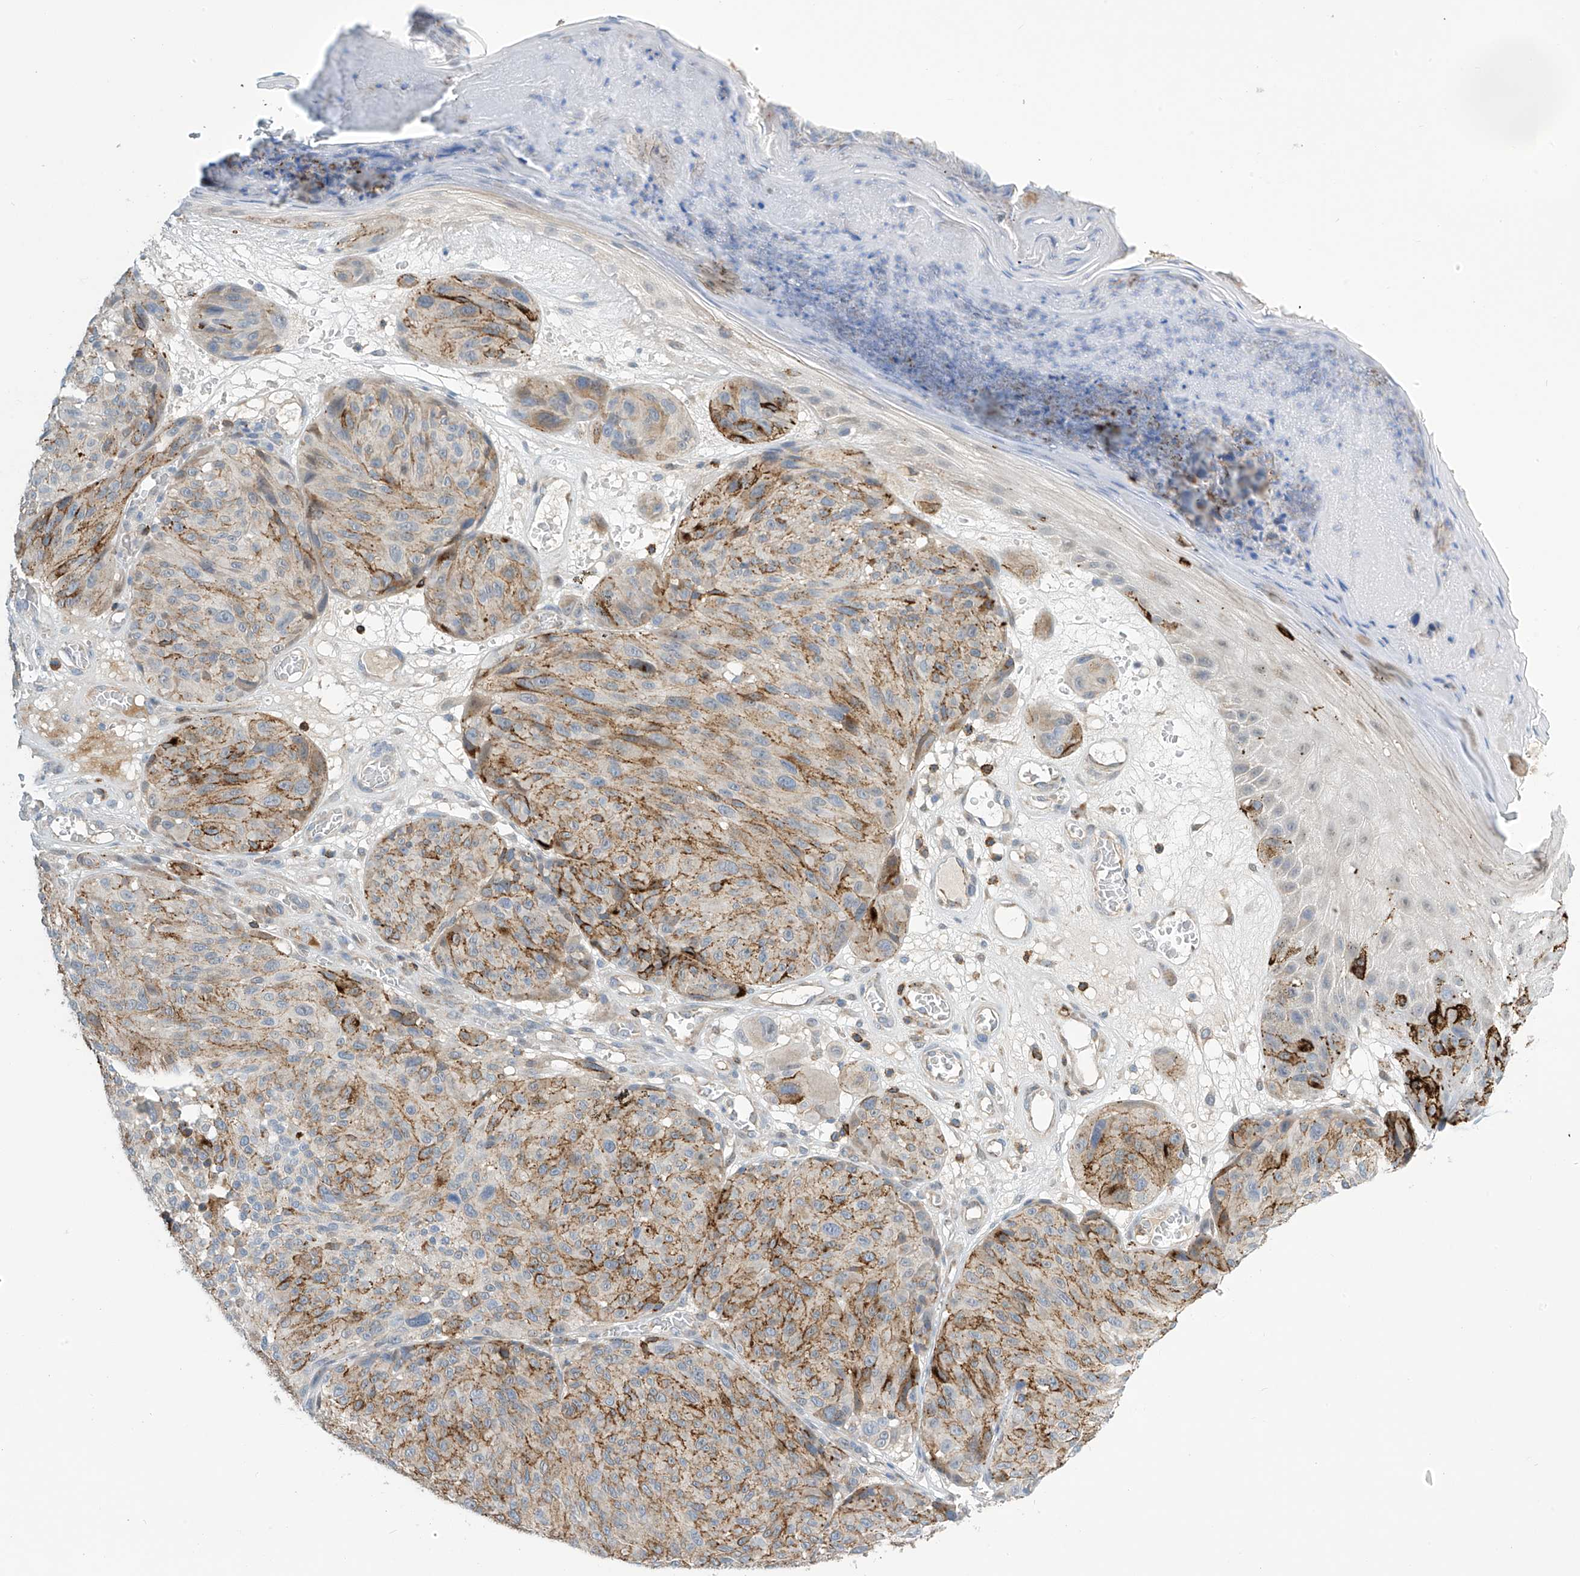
{"staining": {"intensity": "moderate", "quantity": "25%-75%", "location": "cytoplasmic/membranous"}, "tissue": "melanoma", "cell_type": "Tumor cells", "image_type": "cancer", "snomed": [{"axis": "morphology", "description": "Malignant melanoma, NOS"}, {"axis": "topography", "description": "Skin"}], "caption": "Immunohistochemical staining of human melanoma shows moderate cytoplasmic/membranous protein expression in approximately 25%-75% of tumor cells. The protein of interest is stained brown, and the nuclei are stained in blue (DAB IHC with brightfield microscopy, high magnification).", "gene": "IBA57", "patient": {"sex": "male", "age": 83}}